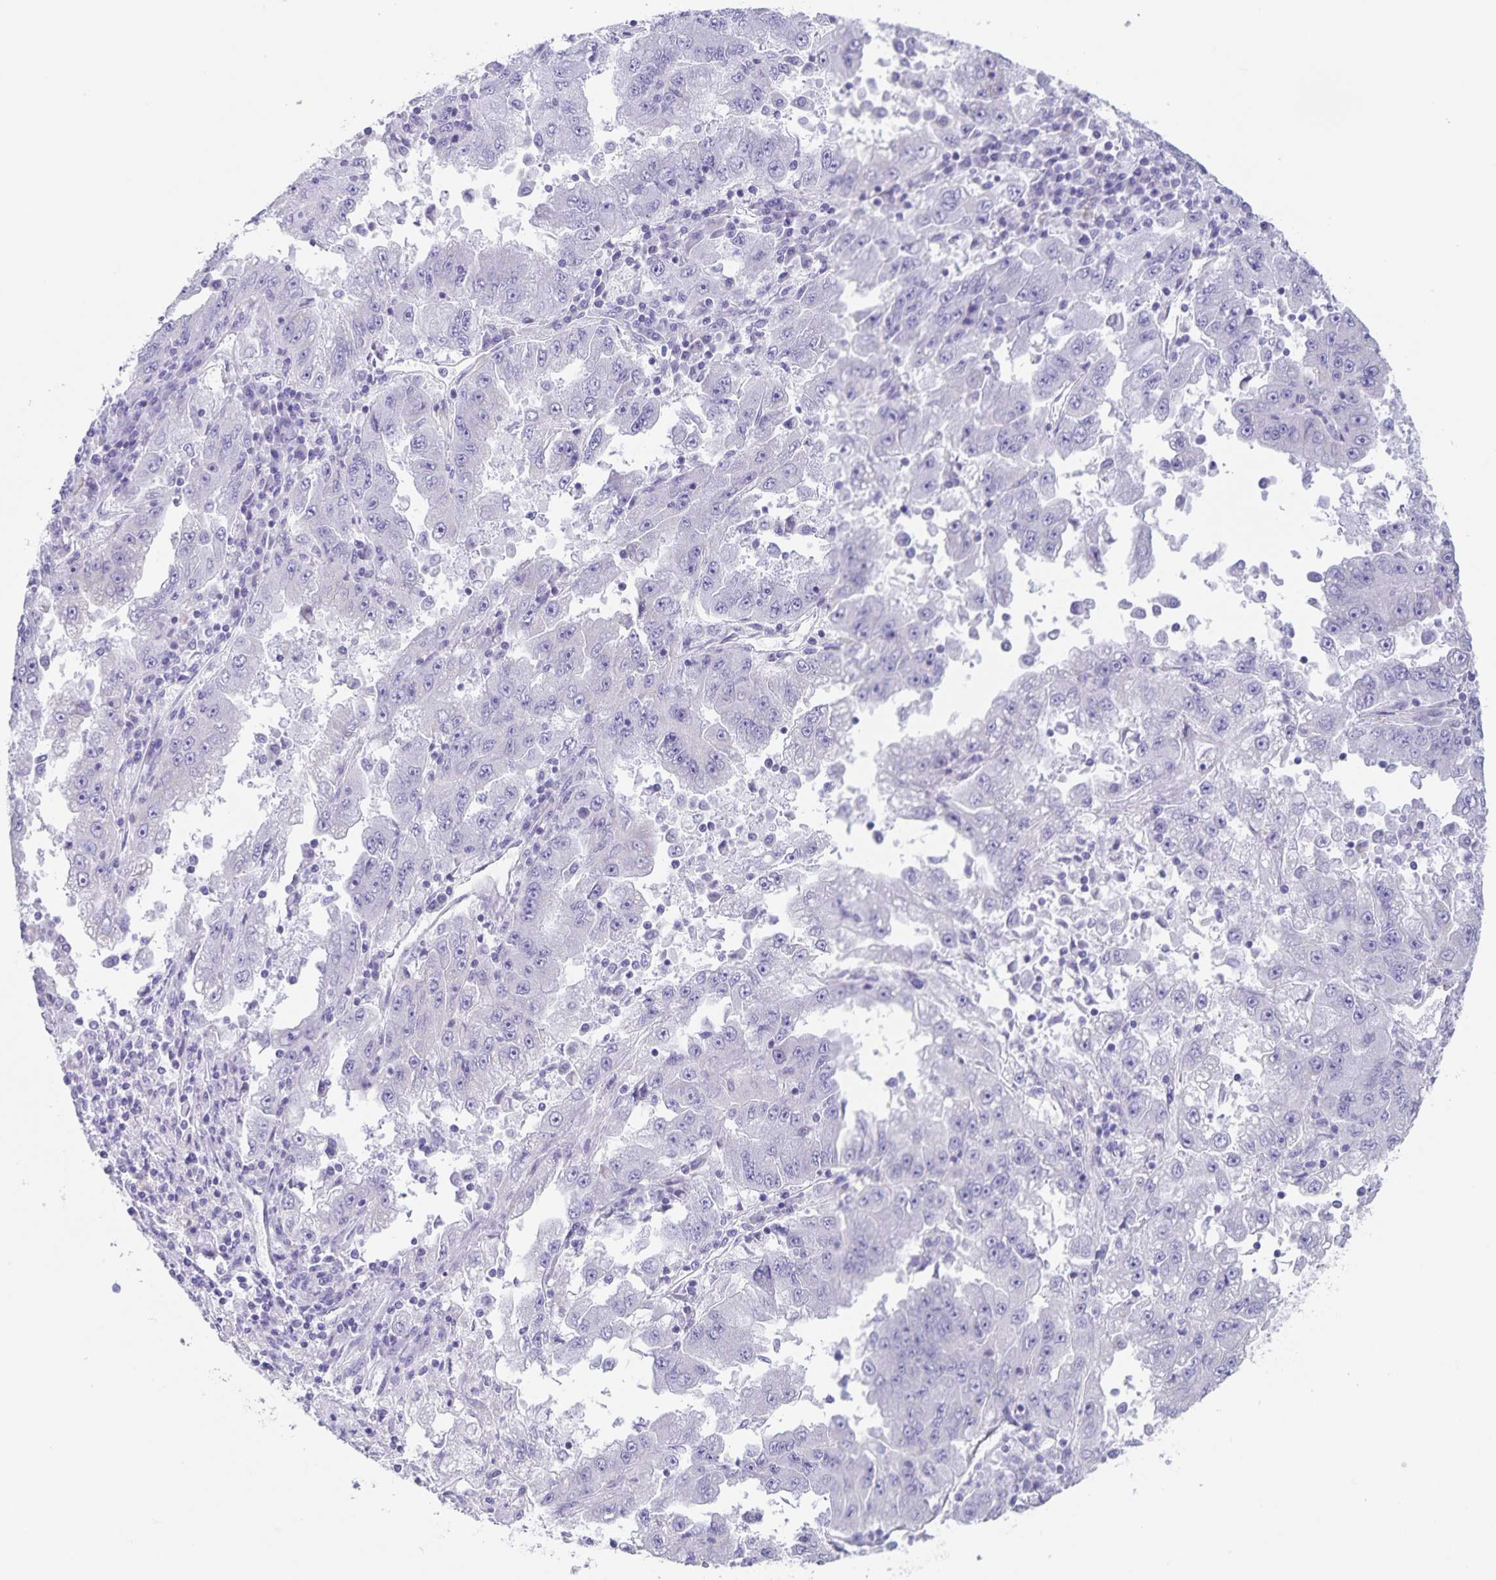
{"staining": {"intensity": "negative", "quantity": "none", "location": "none"}, "tissue": "lung cancer", "cell_type": "Tumor cells", "image_type": "cancer", "snomed": [{"axis": "morphology", "description": "Adenocarcinoma, NOS"}, {"axis": "morphology", "description": "Adenocarcinoma primary or metastatic"}, {"axis": "topography", "description": "Lung"}], "caption": "This is a histopathology image of immunohistochemistry (IHC) staining of lung adenocarcinoma primary or metastatic, which shows no staining in tumor cells. (DAB (3,3'-diaminobenzidine) IHC with hematoxylin counter stain).", "gene": "SYNM", "patient": {"sex": "male", "age": 74}}